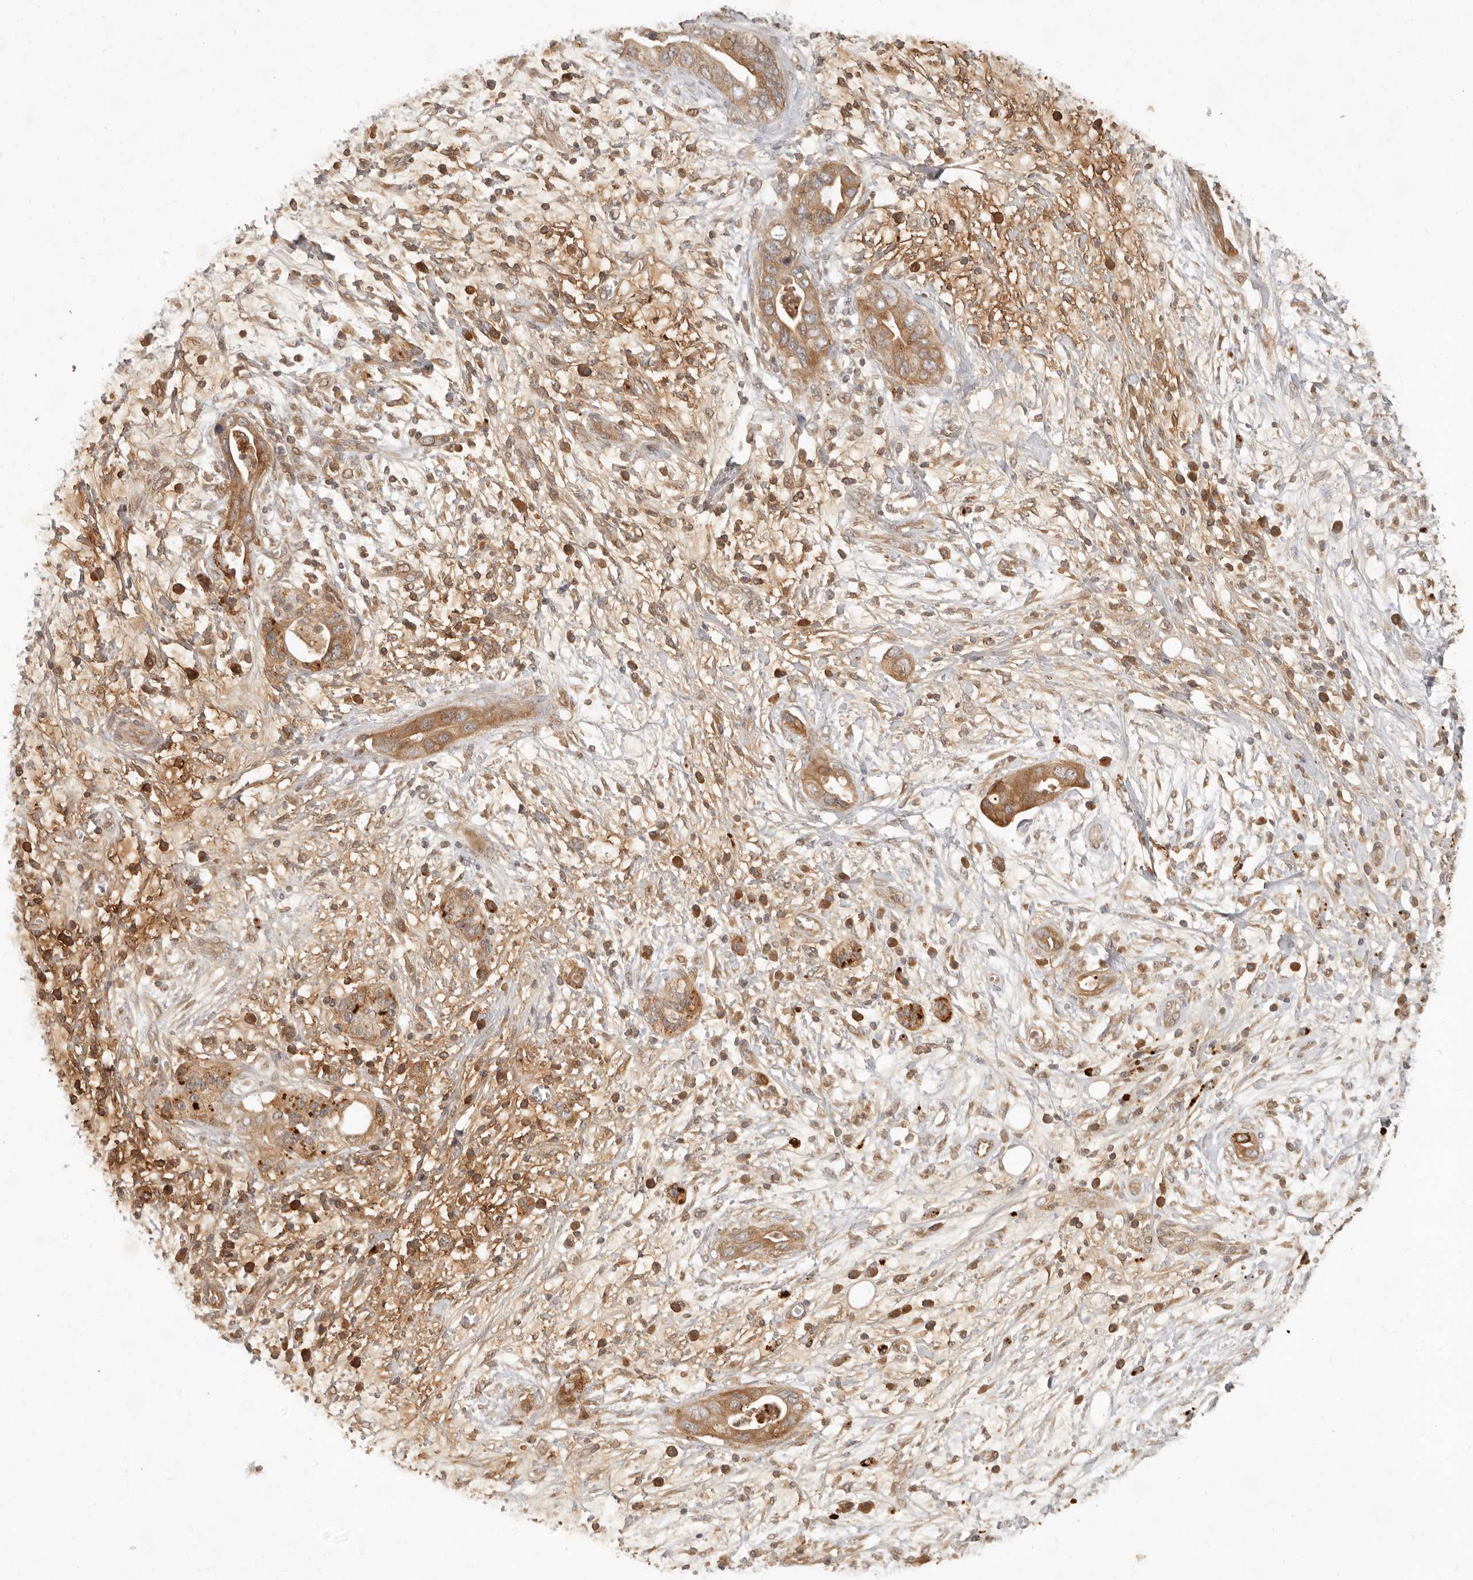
{"staining": {"intensity": "moderate", "quantity": ">75%", "location": "cytoplasmic/membranous"}, "tissue": "pancreatic cancer", "cell_type": "Tumor cells", "image_type": "cancer", "snomed": [{"axis": "morphology", "description": "Adenocarcinoma, NOS"}, {"axis": "topography", "description": "Pancreas"}], "caption": "Immunohistochemical staining of human pancreatic cancer (adenocarcinoma) demonstrates medium levels of moderate cytoplasmic/membranous positivity in approximately >75% of tumor cells.", "gene": "ANKRD61", "patient": {"sex": "male", "age": 75}}